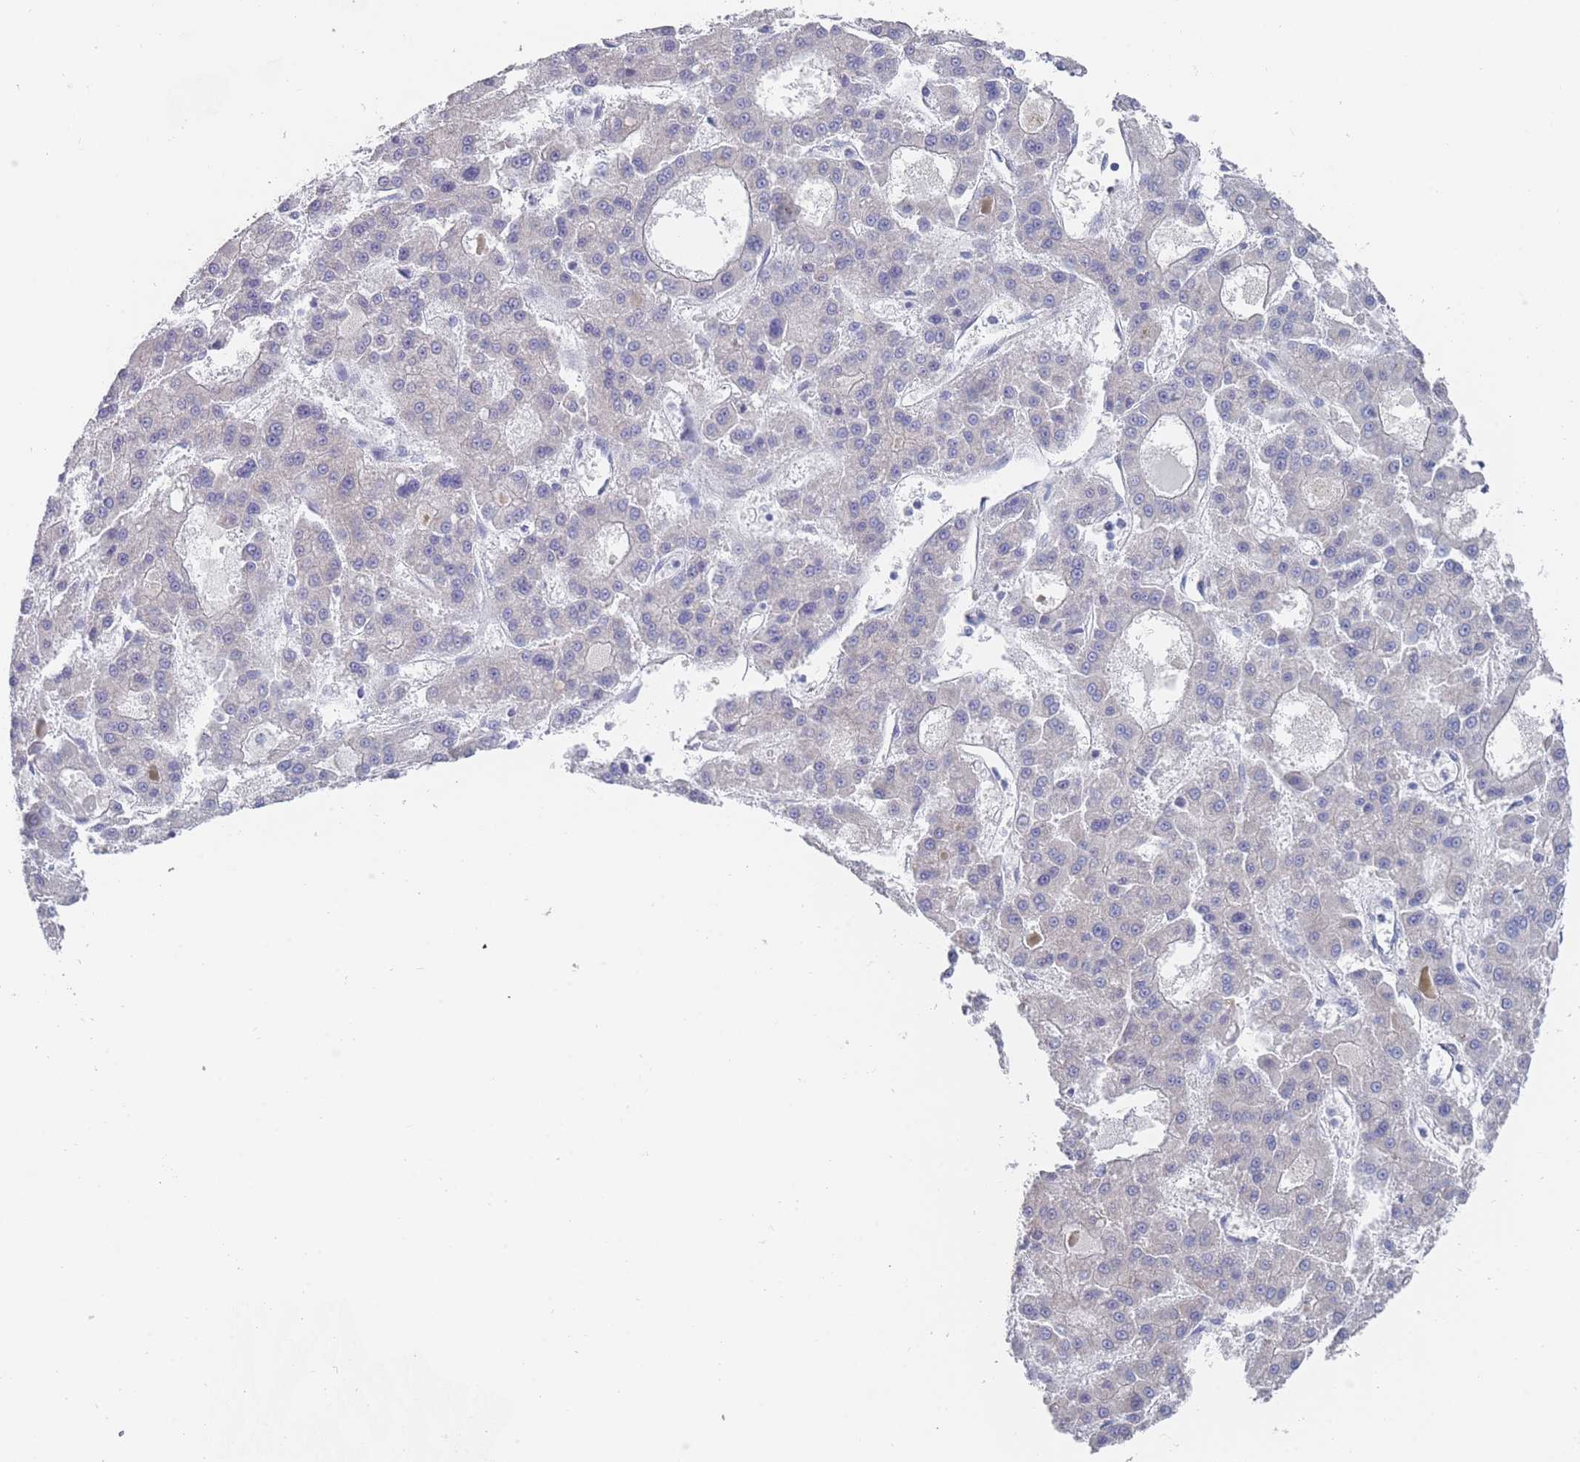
{"staining": {"intensity": "negative", "quantity": "none", "location": "none"}, "tissue": "liver cancer", "cell_type": "Tumor cells", "image_type": "cancer", "snomed": [{"axis": "morphology", "description": "Carcinoma, Hepatocellular, NOS"}, {"axis": "topography", "description": "Liver"}], "caption": "A high-resolution image shows immunohistochemistry staining of liver hepatocellular carcinoma, which reveals no significant positivity in tumor cells.", "gene": "PIGU", "patient": {"sex": "male", "age": 70}}